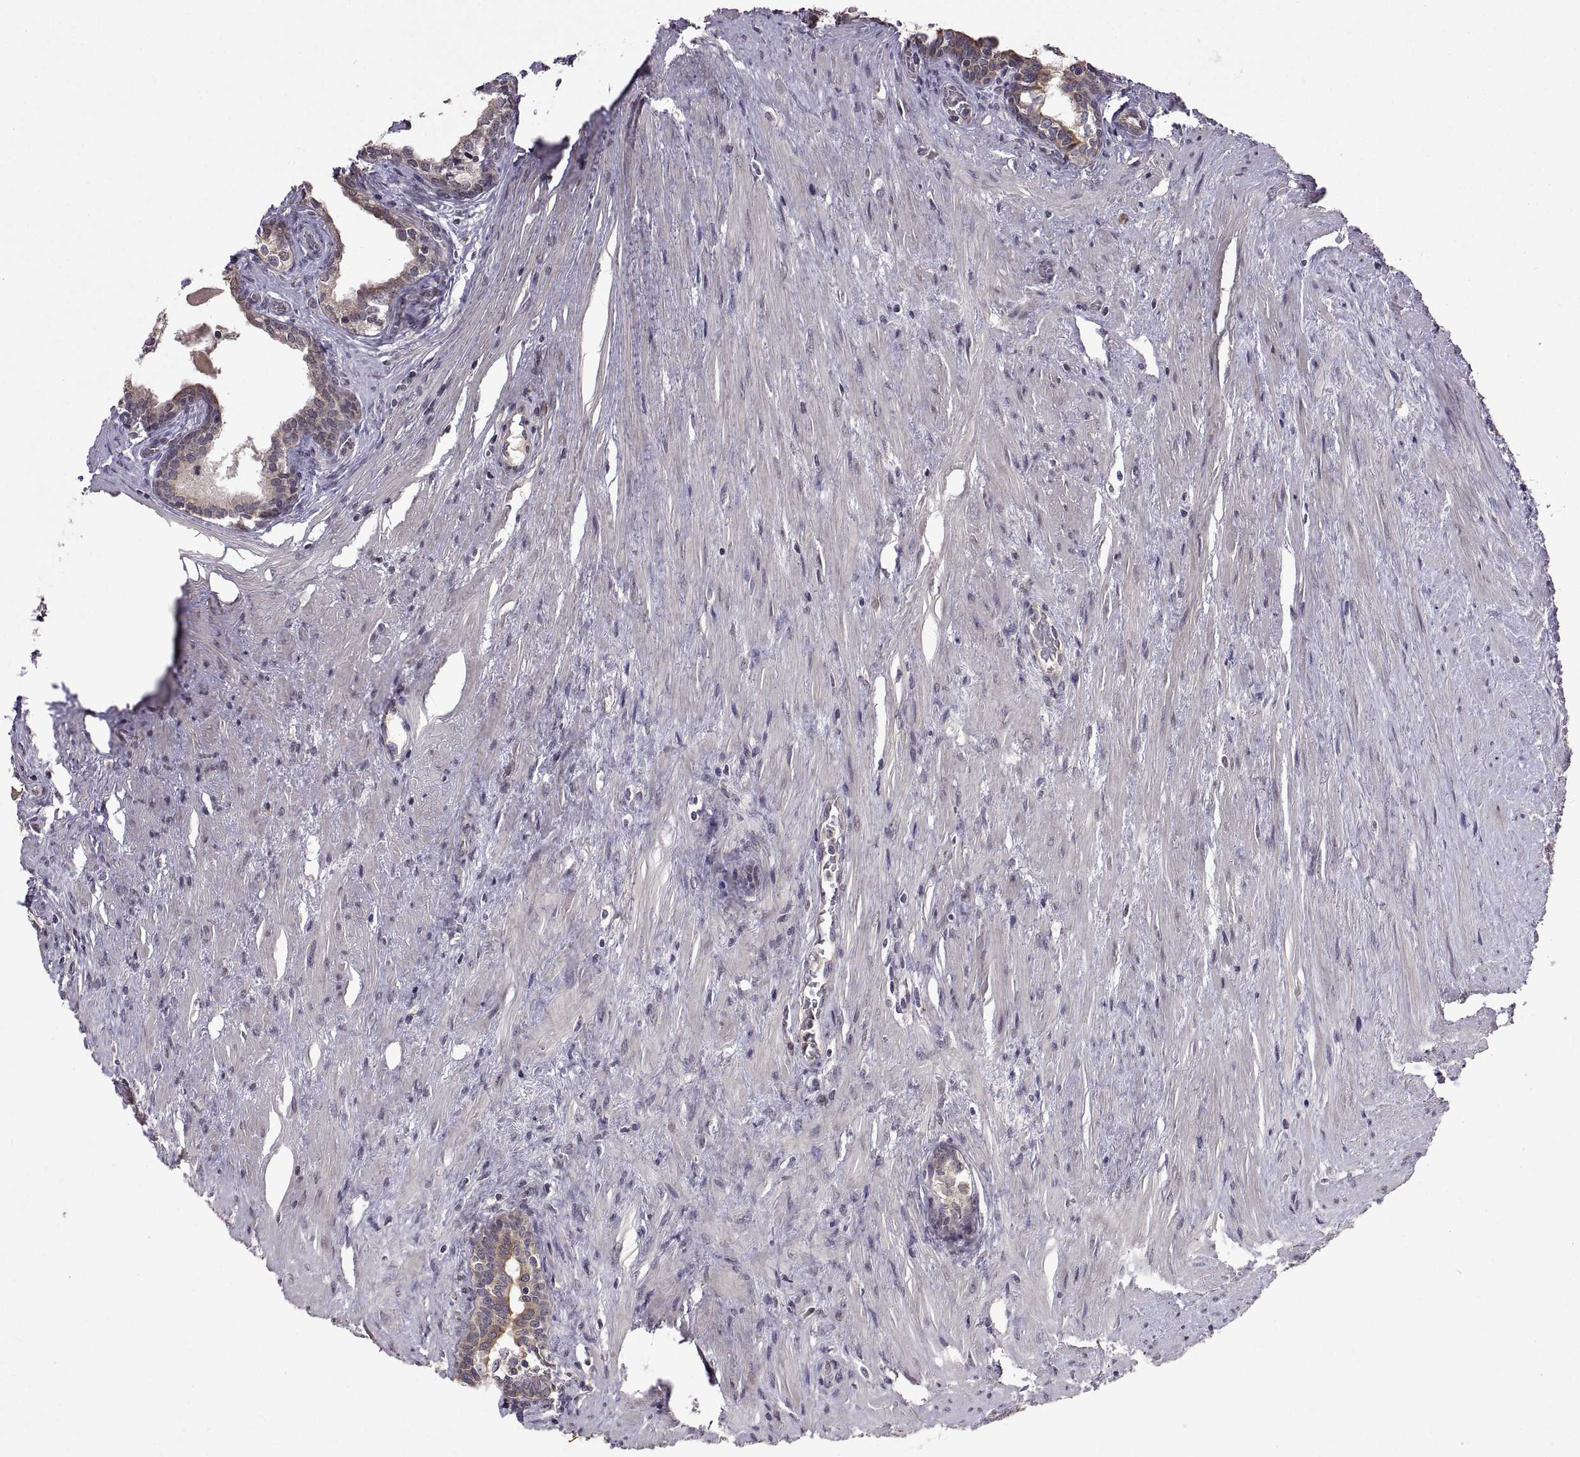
{"staining": {"intensity": "moderate", "quantity": "25%-75%", "location": "cytoplasmic/membranous"}, "tissue": "prostate cancer", "cell_type": "Tumor cells", "image_type": "cancer", "snomed": [{"axis": "morphology", "description": "Adenocarcinoma, NOS"}, {"axis": "morphology", "description": "Adenocarcinoma, High grade"}, {"axis": "topography", "description": "Prostate"}], "caption": "The micrograph exhibits staining of prostate cancer, revealing moderate cytoplasmic/membranous protein positivity (brown color) within tumor cells.", "gene": "LAMA1", "patient": {"sex": "male", "age": 61}}